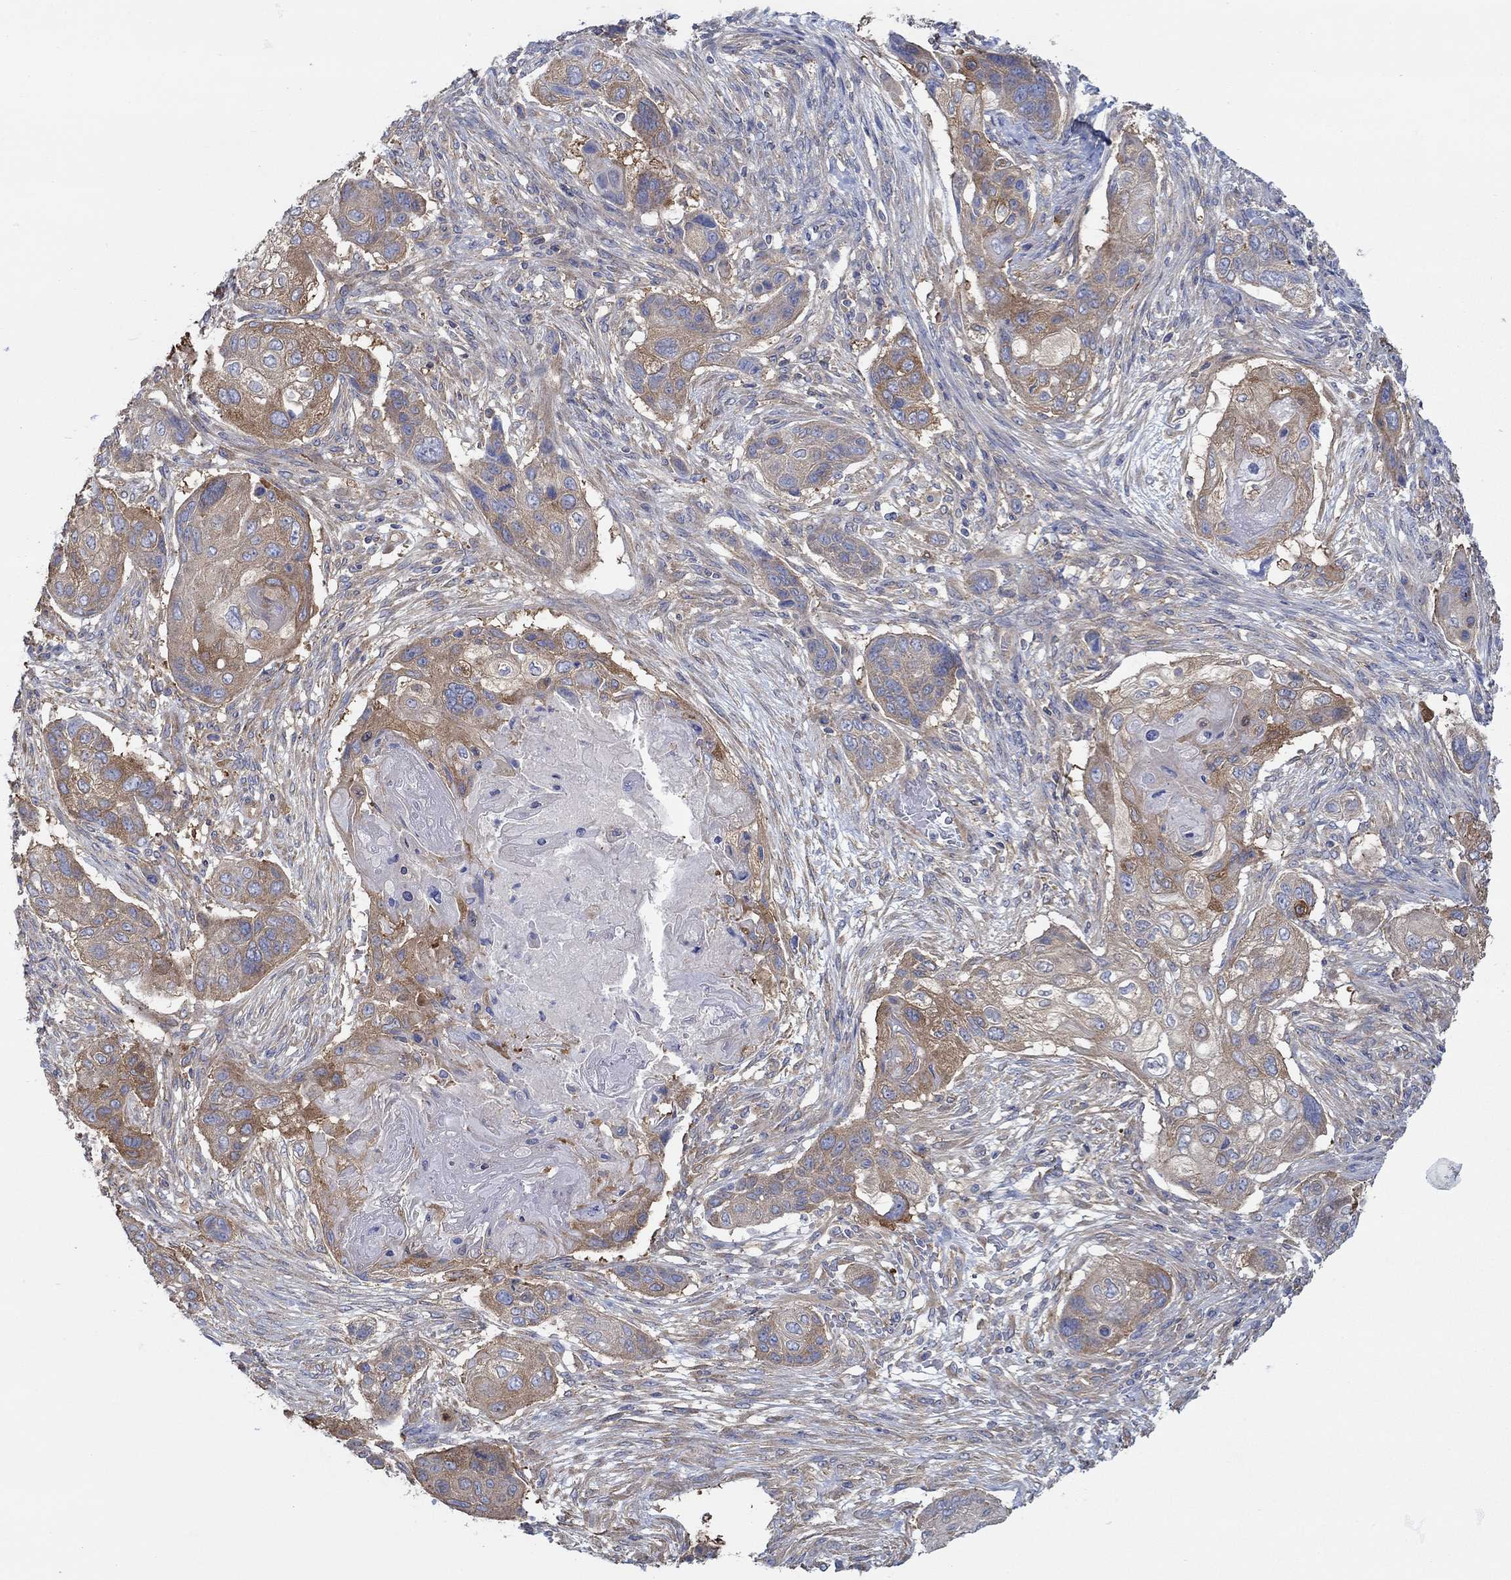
{"staining": {"intensity": "strong", "quantity": "25%-75%", "location": "cytoplasmic/membranous"}, "tissue": "lung cancer", "cell_type": "Tumor cells", "image_type": "cancer", "snomed": [{"axis": "morphology", "description": "Normal tissue, NOS"}, {"axis": "morphology", "description": "Squamous cell carcinoma, NOS"}, {"axis": "topography", "description": "Bronchus"}, {"axis": "topography", "description": "Lung"}], "caption": "Immunohistochemical staining of lung cancer (squamous cell carcinoma) reveals strong cytoplasmic/membranous protein staining in about 25%-75% of tumor cells. The protein of interest is shown in brown color, while the nuclei are stained blue.", "gene": "SPAG9", "patient": {"sex": "male", "age": 69}}